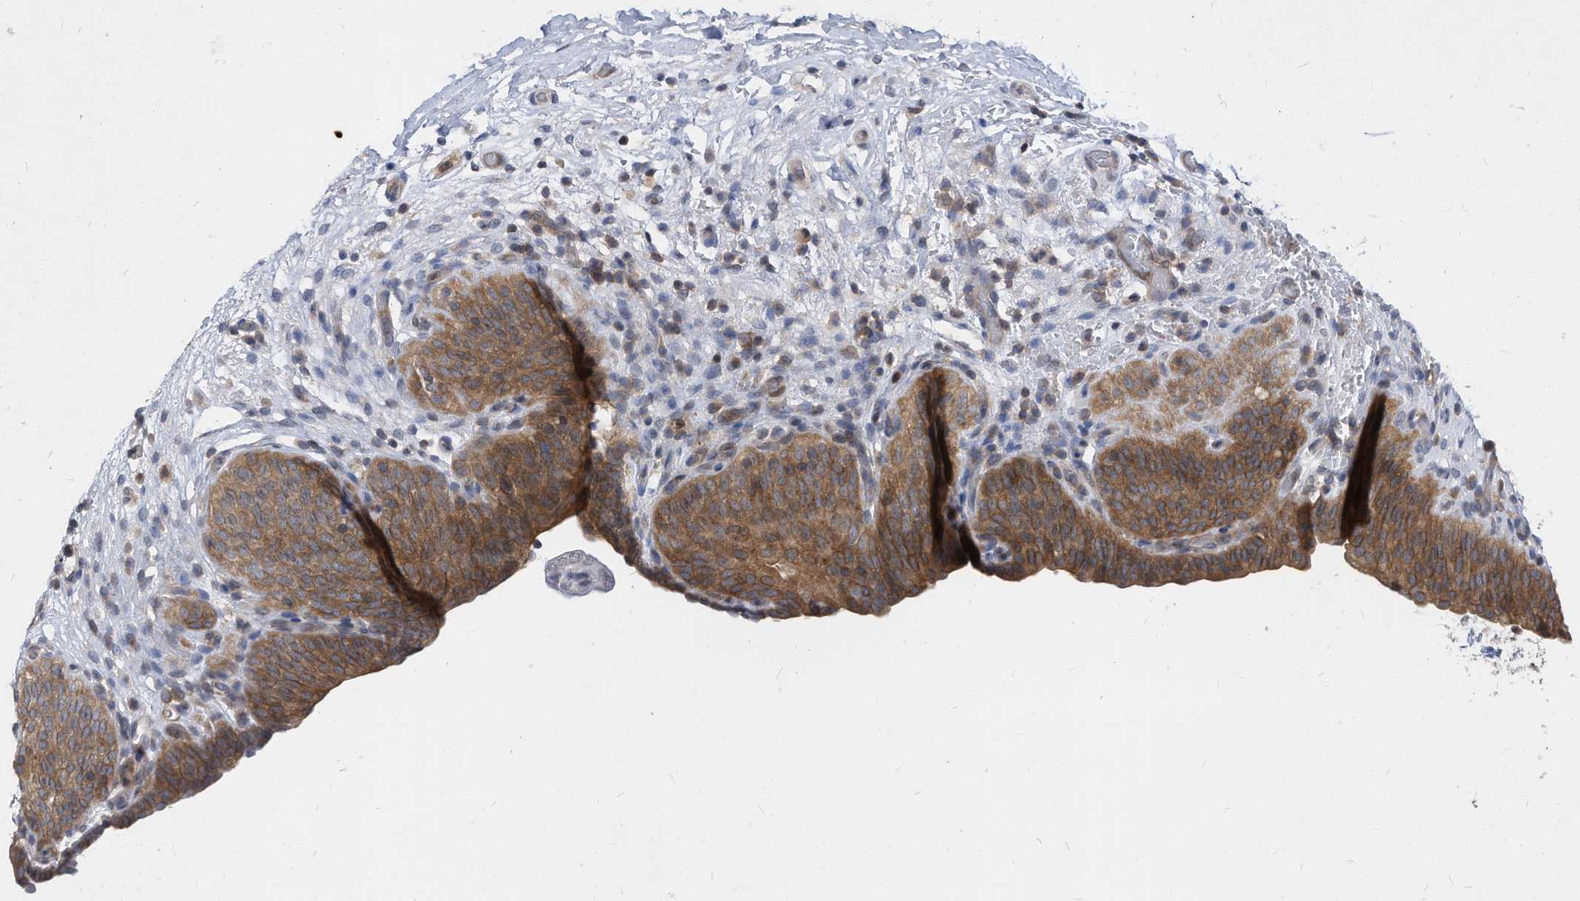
{"staining": {"intensity": "moderate", "quantity": ">75%", "location": "cytoplasmic/membranous"}, "tissue": "urinary bladder", "cell_type": "Urothelial cells", "image_type": "normal", "snomed": [{"axis": "morphology", "description": "Normal tissue, NOS"}, {"axis": "topography", "description": "Urinary bladder"}], "caption": "Immunohistochemistry (IHC) histopathology image of benign urinary bladder: human urinary bladder stained using immunohistochemistry (IHC) exhibits medium levels of moderate protein expression localized specifically in the cytoplasmic/membranous of urothelial cells, appearing as a cytoplasmic/membranous brown color.", "gene": "KPNB1", "patient": {"sex": "male", "age": 83}}